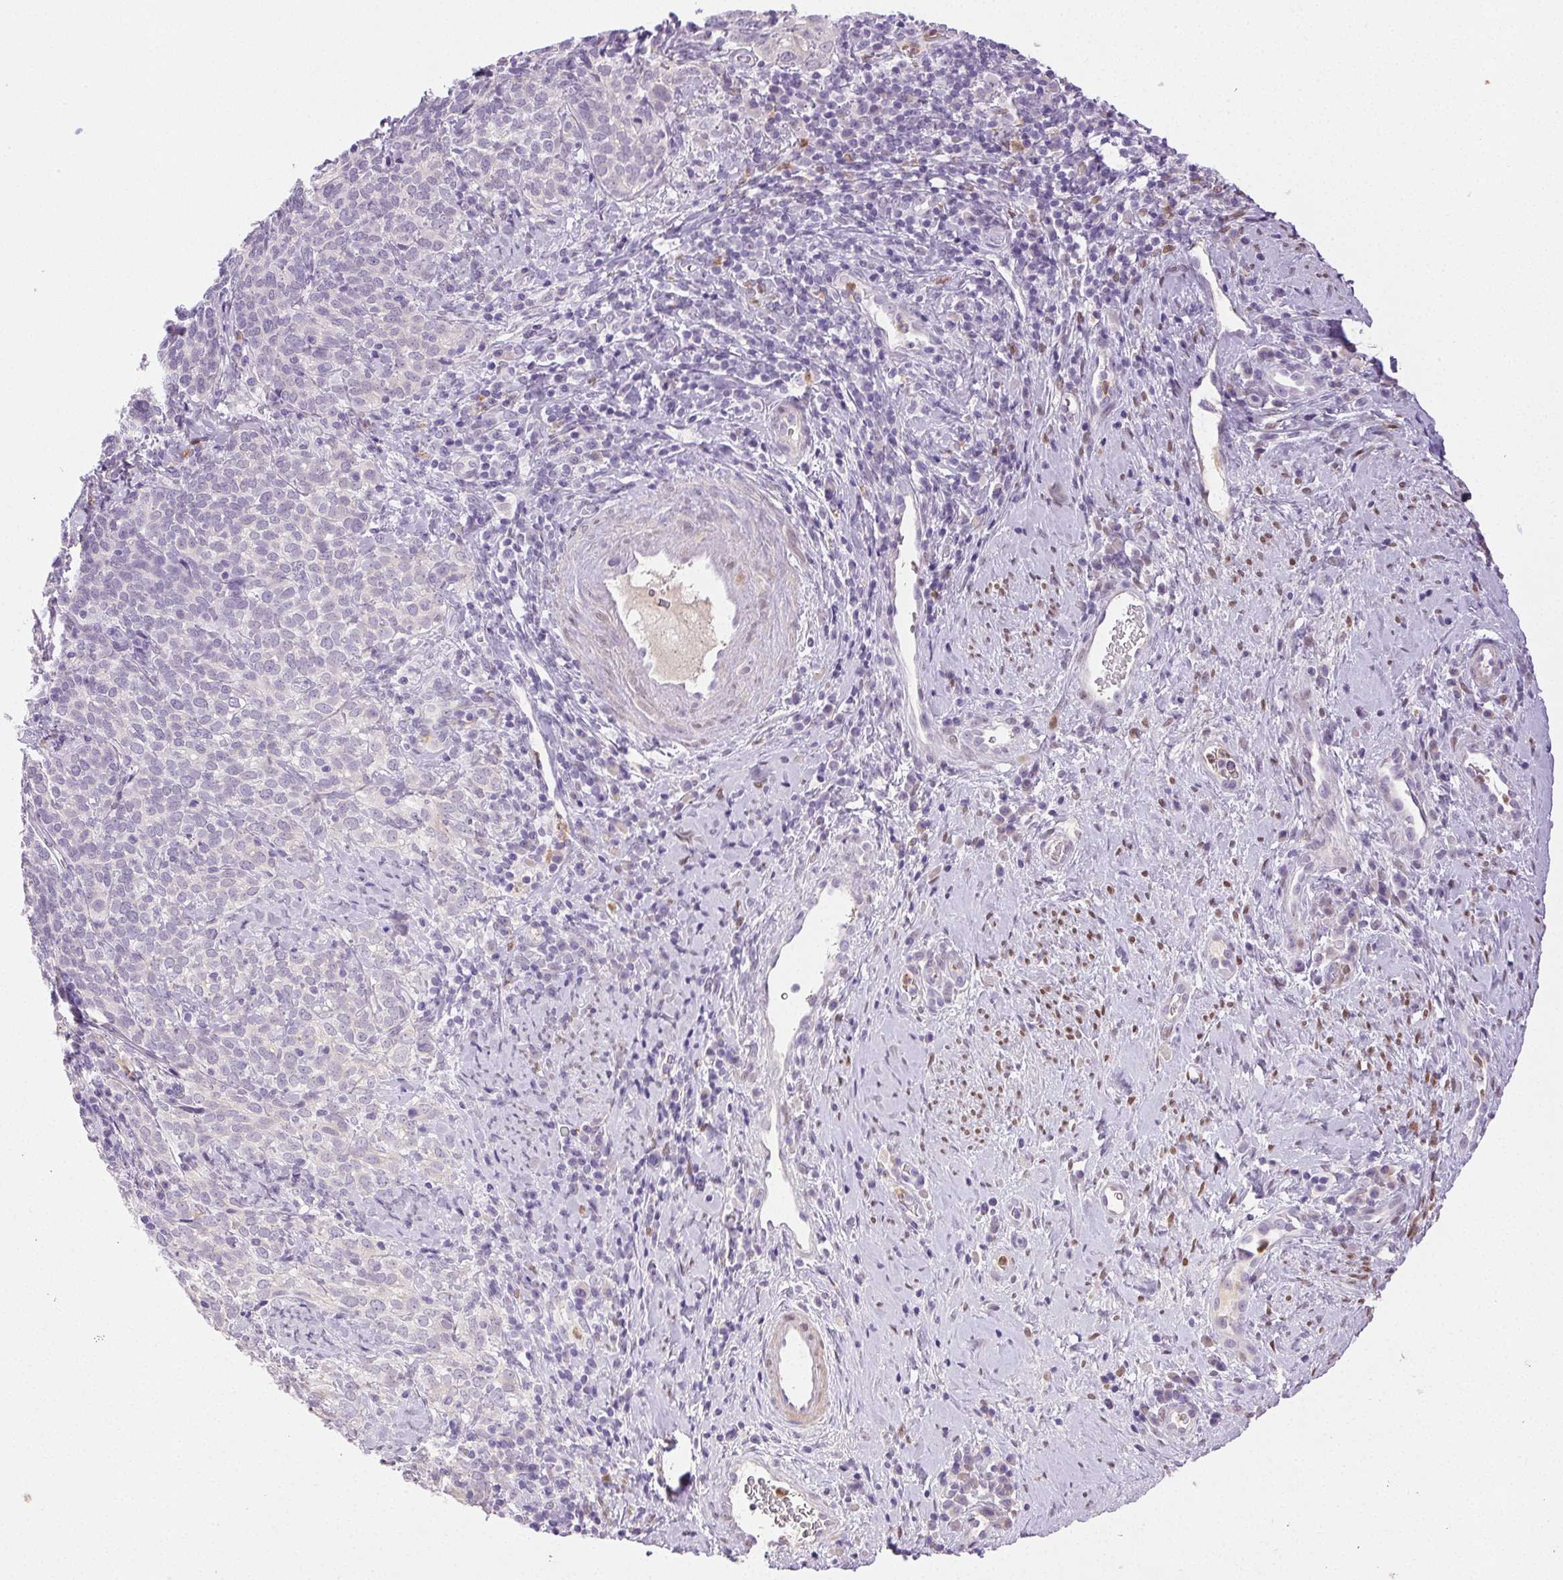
{"staining": {"intensity": "negative", "quantity": "none", "location": "none"}, "tissue": "cervical cancer", "cell_type": "Tumor cells", "image_type": "cancer", "snomed": [{"axis": "morphology", "description": "Normal tissue, NOS"}, {"axis": "morphology", "description": "Squamous cell carcinoma, NOS"}, {"axis": "topography", "description": "Vagina"}, {"axis": "topography", "description": "Cervix"}], "caption": "This is a histopathology image of immunohistochemistry (IHC) staining of cervical cancer, which shows no staining in tumor cells. (Stains: DAB (3,3'-diaminobenzidine) immunohistochemistry with hematoxylin counter stain, Microscopy: brightfield microscopy at high magnification).", "gene": "EMX2", "patient": {"sex": "female", "age": 45}}